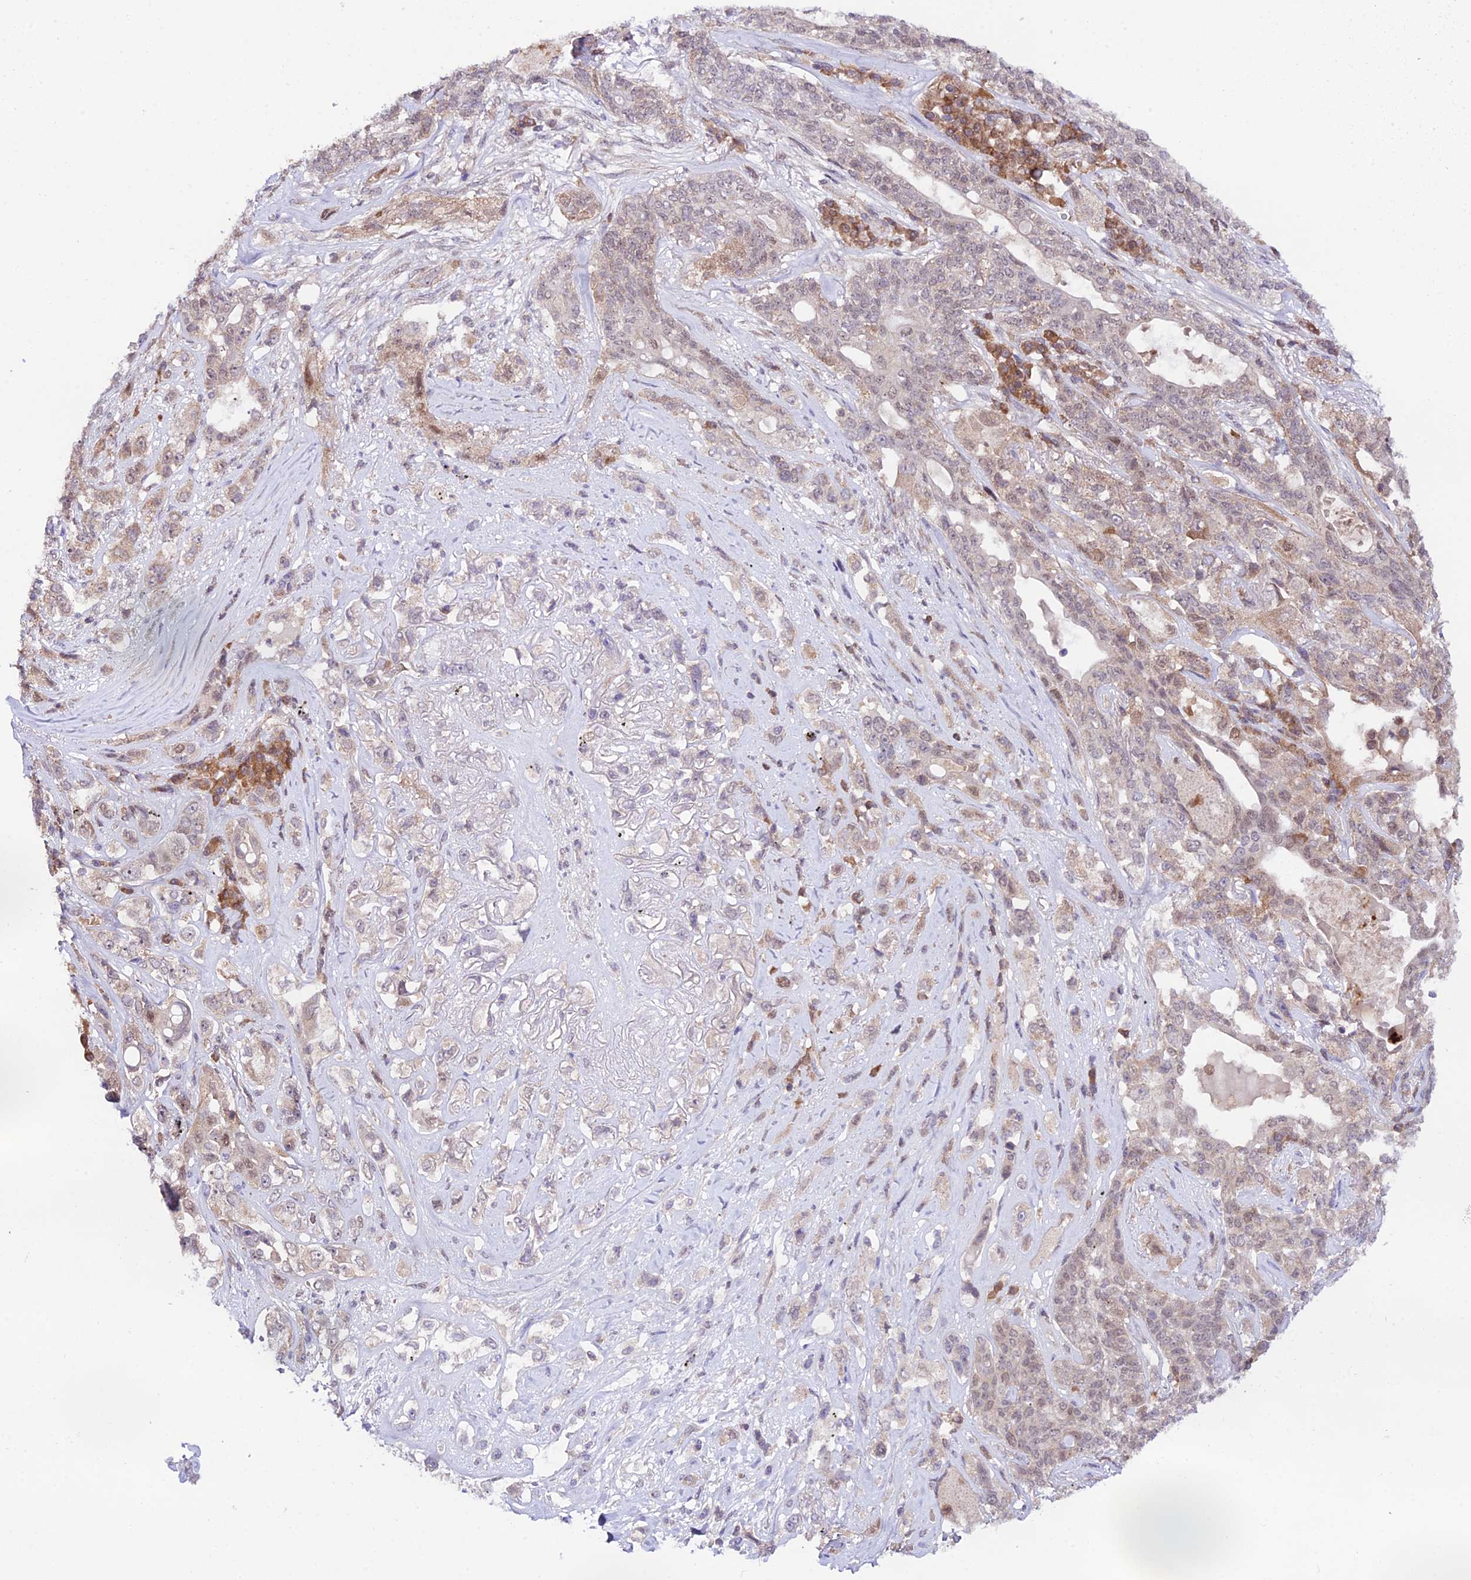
{"staining": {"intensity": "weak", "quantity": "25%-75%", "location": "nuclear"}, "tissue": "lung cancer", "cell_type": "Tumor cells", "image_type": "cancer", "snomed": [{"axis": "morphology", "description": "Squamous cell carcinoma, NOS"}, {"axis": "topography", "description": "Lung"}], "caption": "A micrograph of lung squamous cell carcinoma stained for a protein reveals weak nuclear brown staining in tumor cells.", "gene": "TRIM40", "patient": {"sex": "female", "age": 70}}